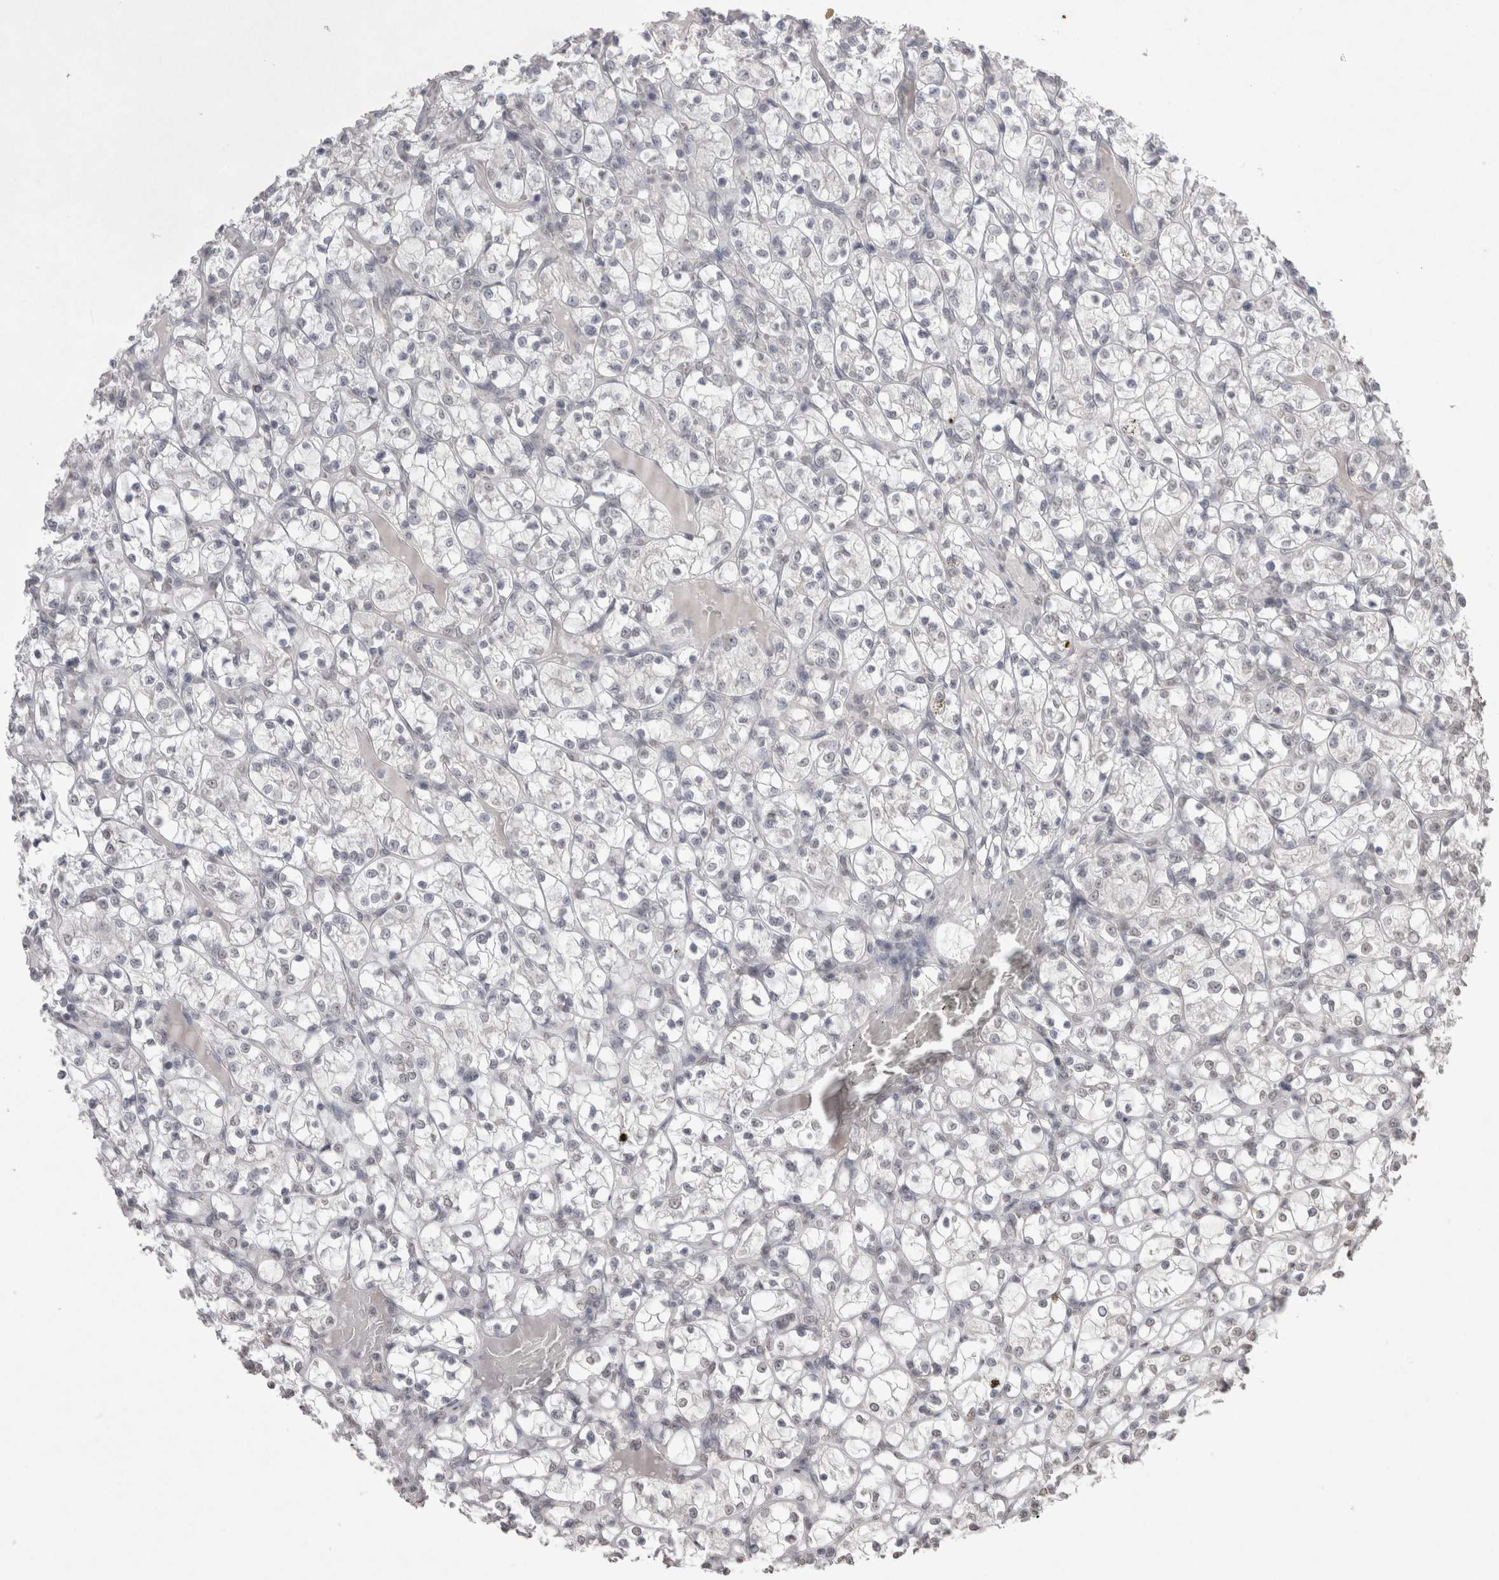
{"staining": {"intensity": "weak", "quantity": "<25%", "location": "nuclear"}, "tissue": "renal cancer", "cell_type": "Tumor cells", "image_type": "cancer", "snomed": [{"axis": "morphology", "description": "Adenocarcinoma, NOS"}, {"axis": "topography", "description": "Kidney"}], "caption": "This is a photomicrograph of IHC staining of renal cancer, which shows no staining in tumor cells.", "gene": "DDX4", "patient": {"sex": "female", "age": 69}}